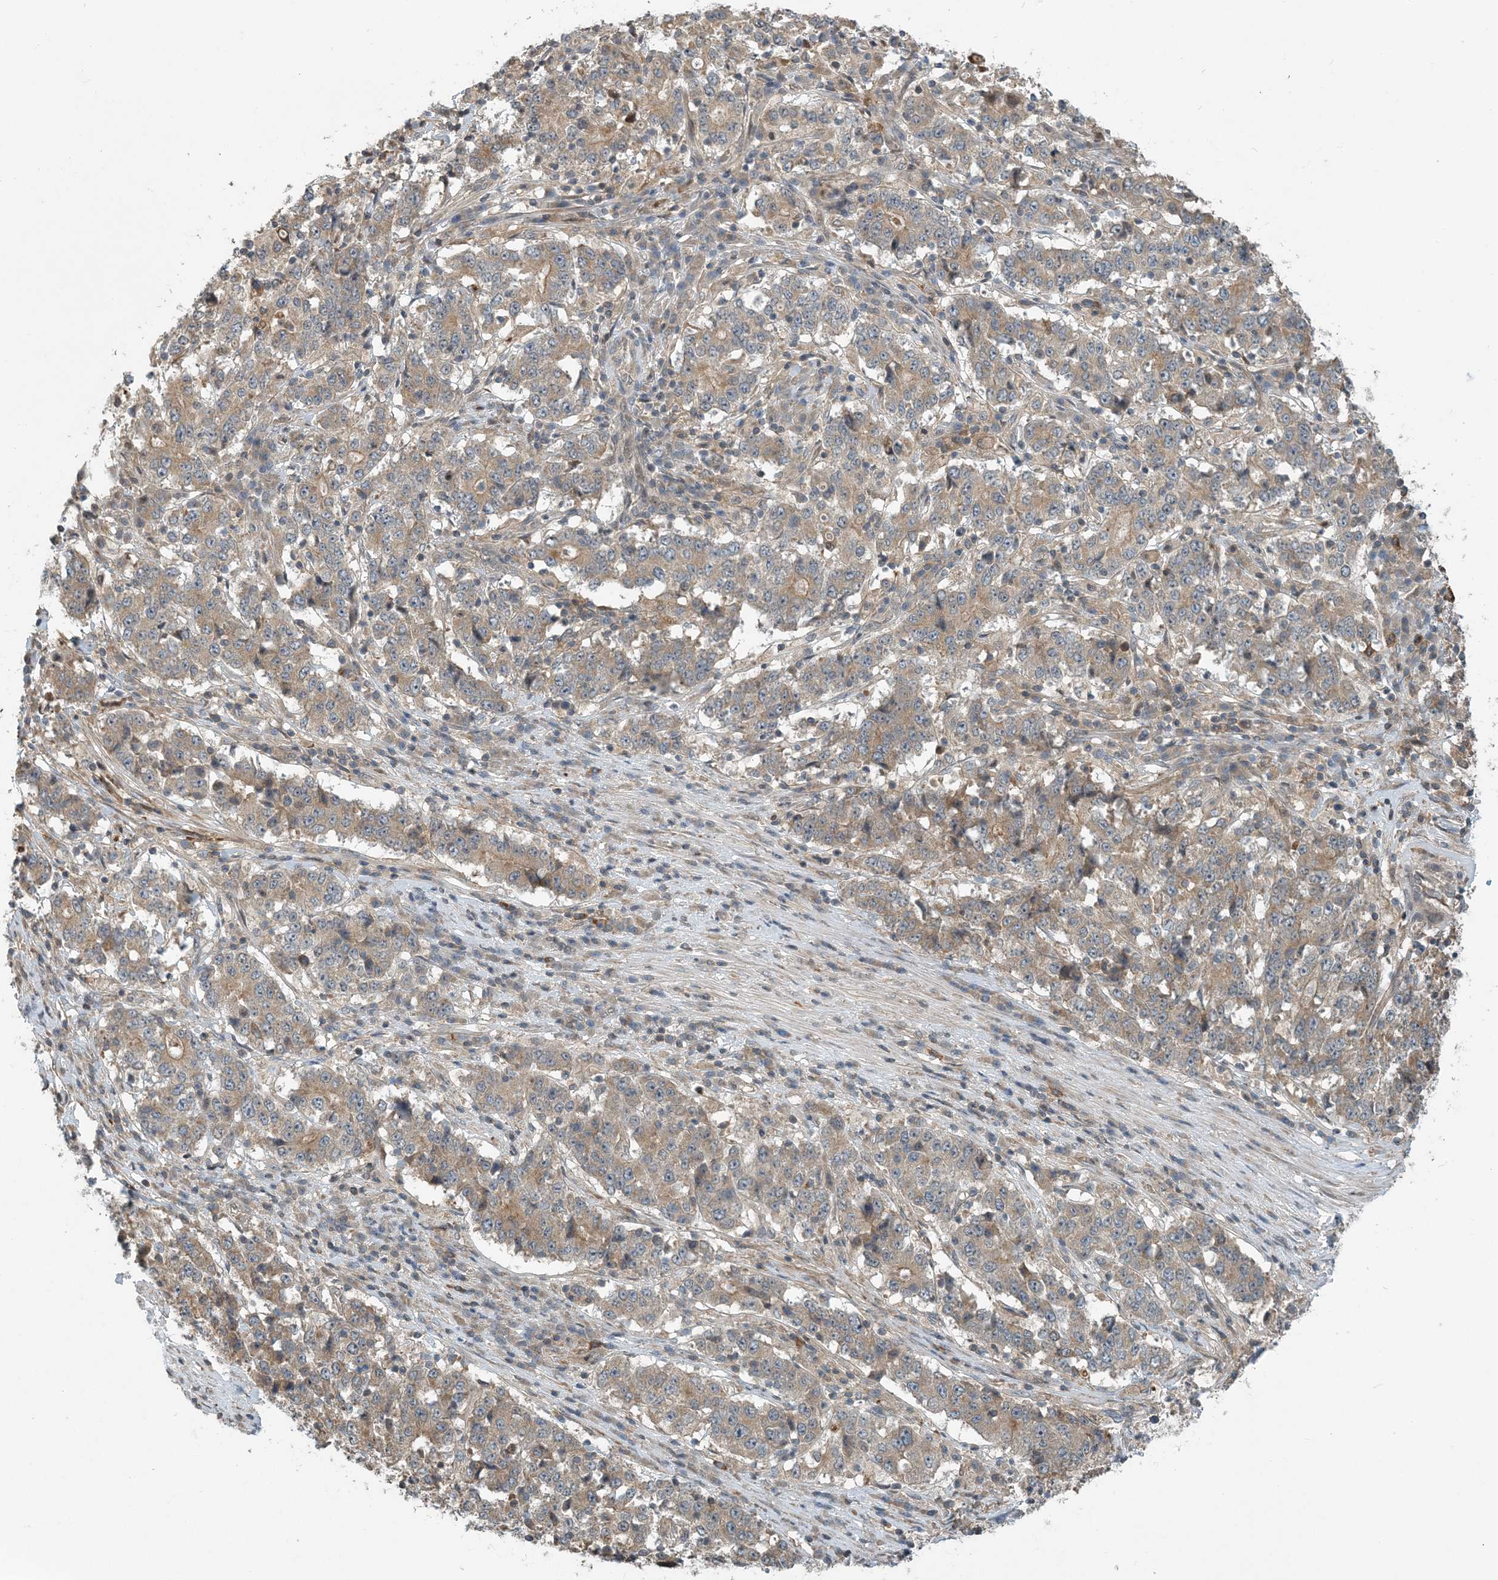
{"staining": {"intensity": "moderate", "quantity": ">75%", "location": "cytoplasmic/membranous"}, "tissue": "stomach cancer", "cell_type": "Tumor cells", "image_type": "cancer", "snomed": [{"axis": "morphology", "description": "Adenocarcinoma, NOS"}, {"axis": "topography", "description": "Stomach"}], "caption": "Brown immunohistochemical staining in human adenocarcinoma (stomach) shows moderate cytoplasmic/membranous expression in approximately >75% of tumor cells.", "gene": "ZBTB3", "patient": {"sex": "male", "age": 59}}